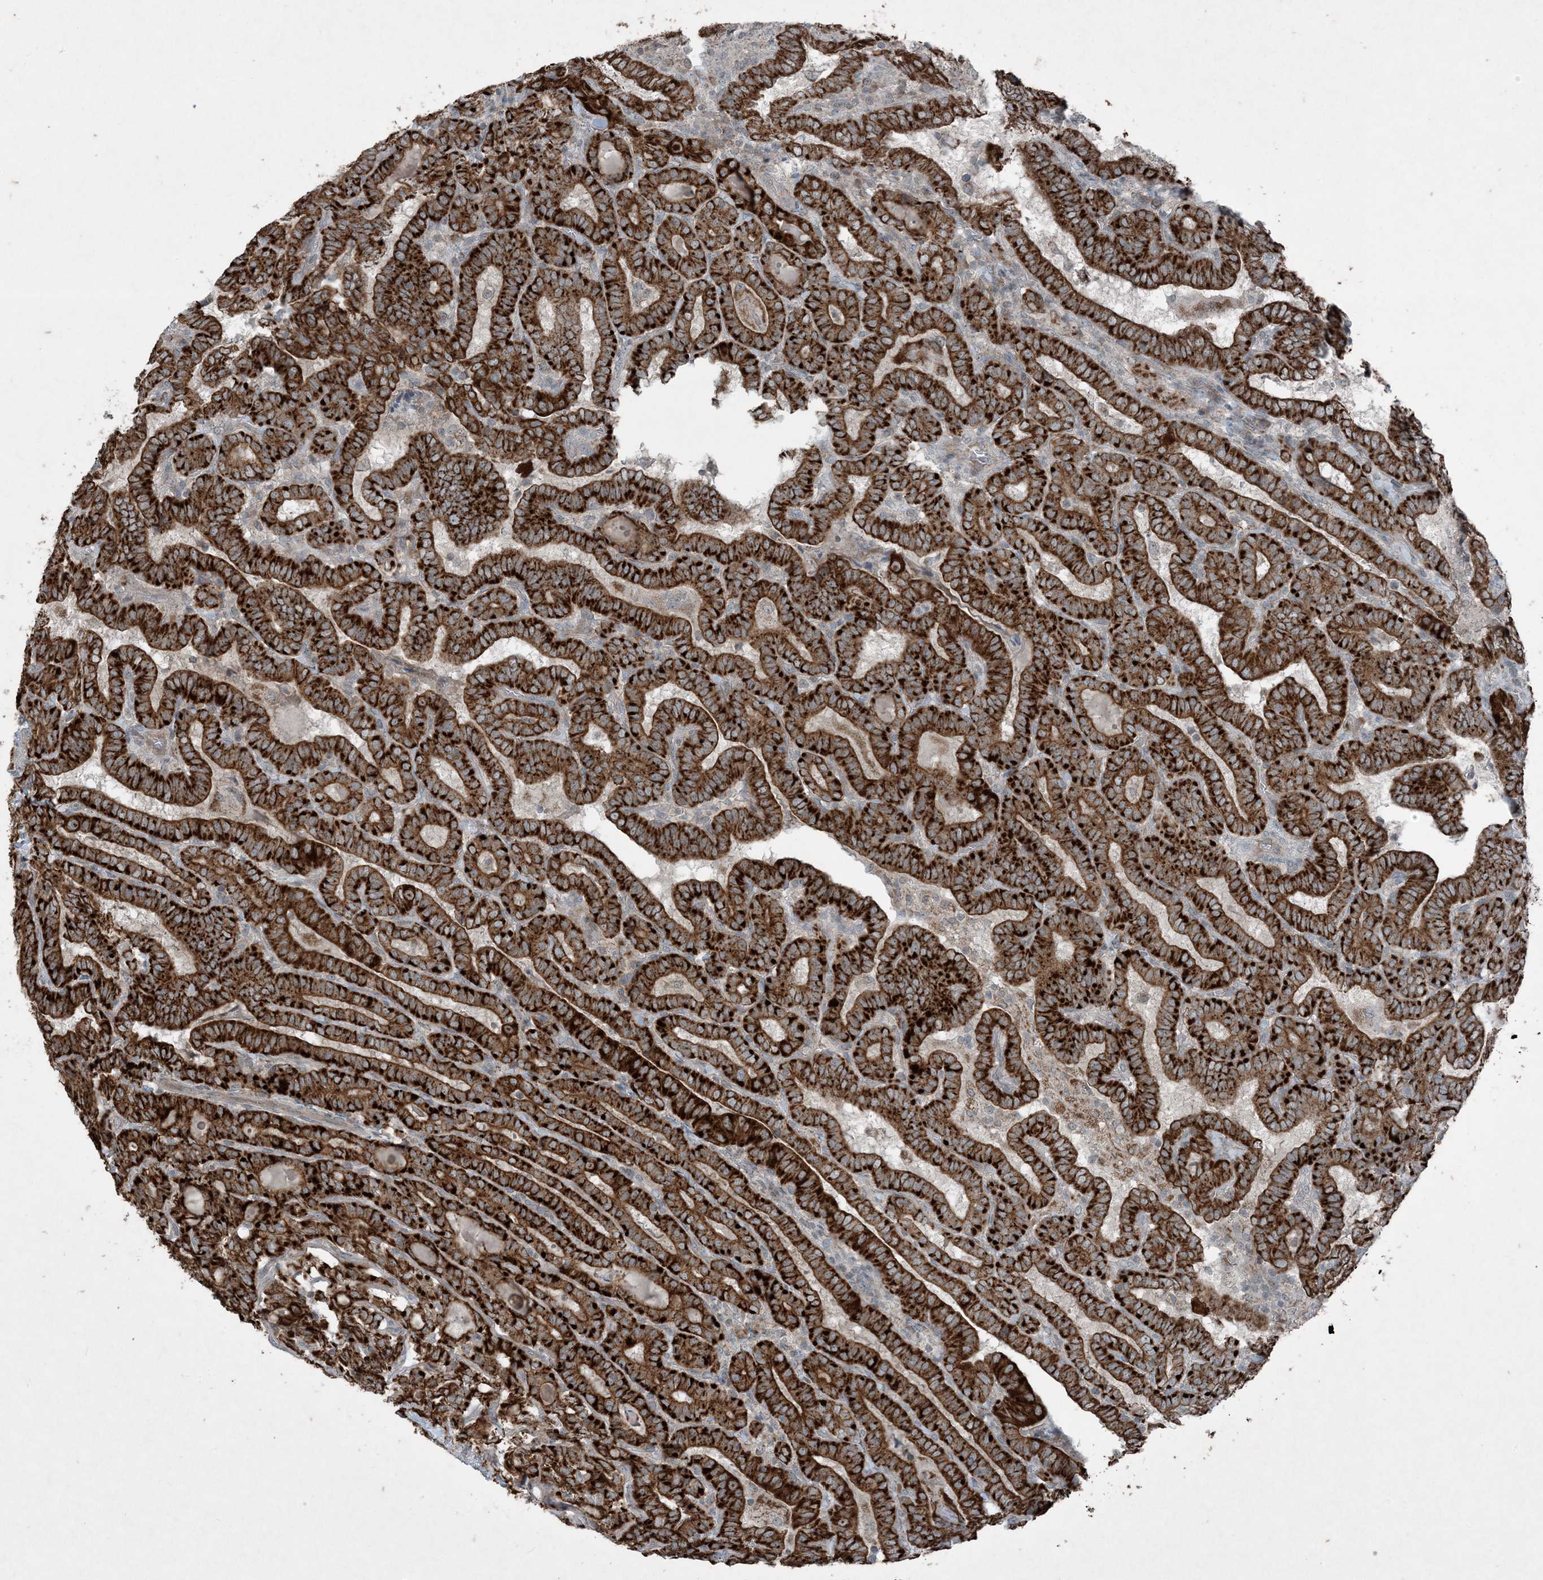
{"staining": {"intensity": "strong", "quantity": ">75%", "location": "cytoplasmic/membranous"}, "tissue": "thyroid cancer", "cell_type": "Tumor cells", "image_type": "cancer", "snomed": [{"axis": "morphology", "description": "Papillary adenocarcinoma, NOS"}, {"axis": "topography", "description": "Thyroid gland"}], "caption": "Papillary adenocarcinoma (thyroid) tissue shows strong cytoplasmic/membranous staining in about >75% of tumor cells, visualized by immunohistochemistry.", "gene": "PC", "patient": {"sex": "female", "age": 72}}